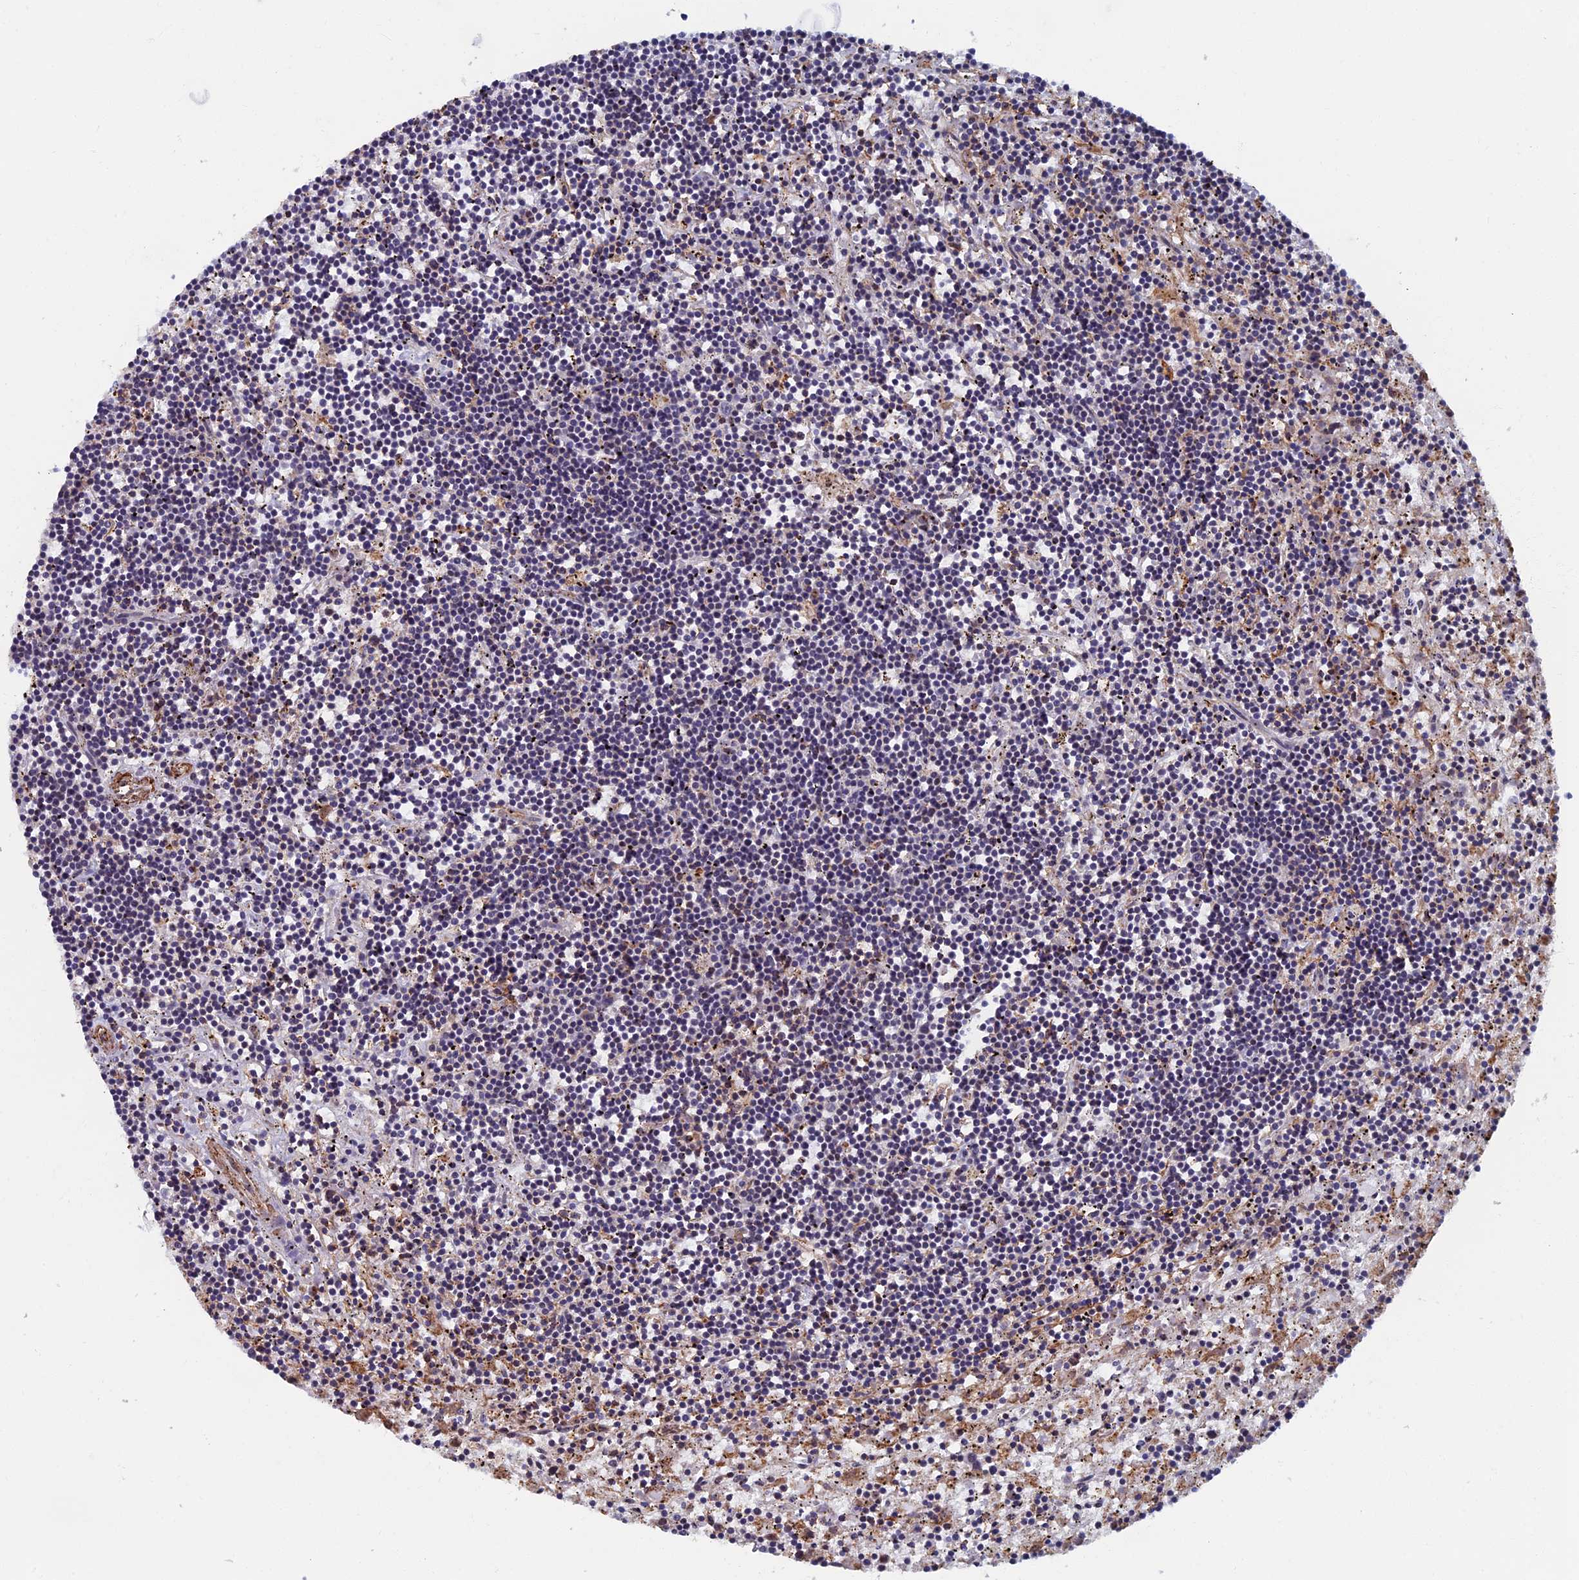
{"staining": {"intensity": "negative", "quantity": "none", "location": "none"}, "tissue": "lymphoma", "cell_type": "Tumor cells", "image_type": "cancer", "snomed": [{"axis": "morphology", "description": "Malignant lymphoma, non-Hodgkin's type, Low grade"}, {"axis": "topography", "description": "Spleen"}], "caption": "This micrograph is of malignant lymphoma, non-Hodgkin's type (low-grade) stained with immunohistochemistry (IHC) to label a protein in brown with the nuclei are counter-stained blue. There is no expression in tumor cells.", "gene": "CTDP1", "patient": {"sex": "male", "age": 76}}